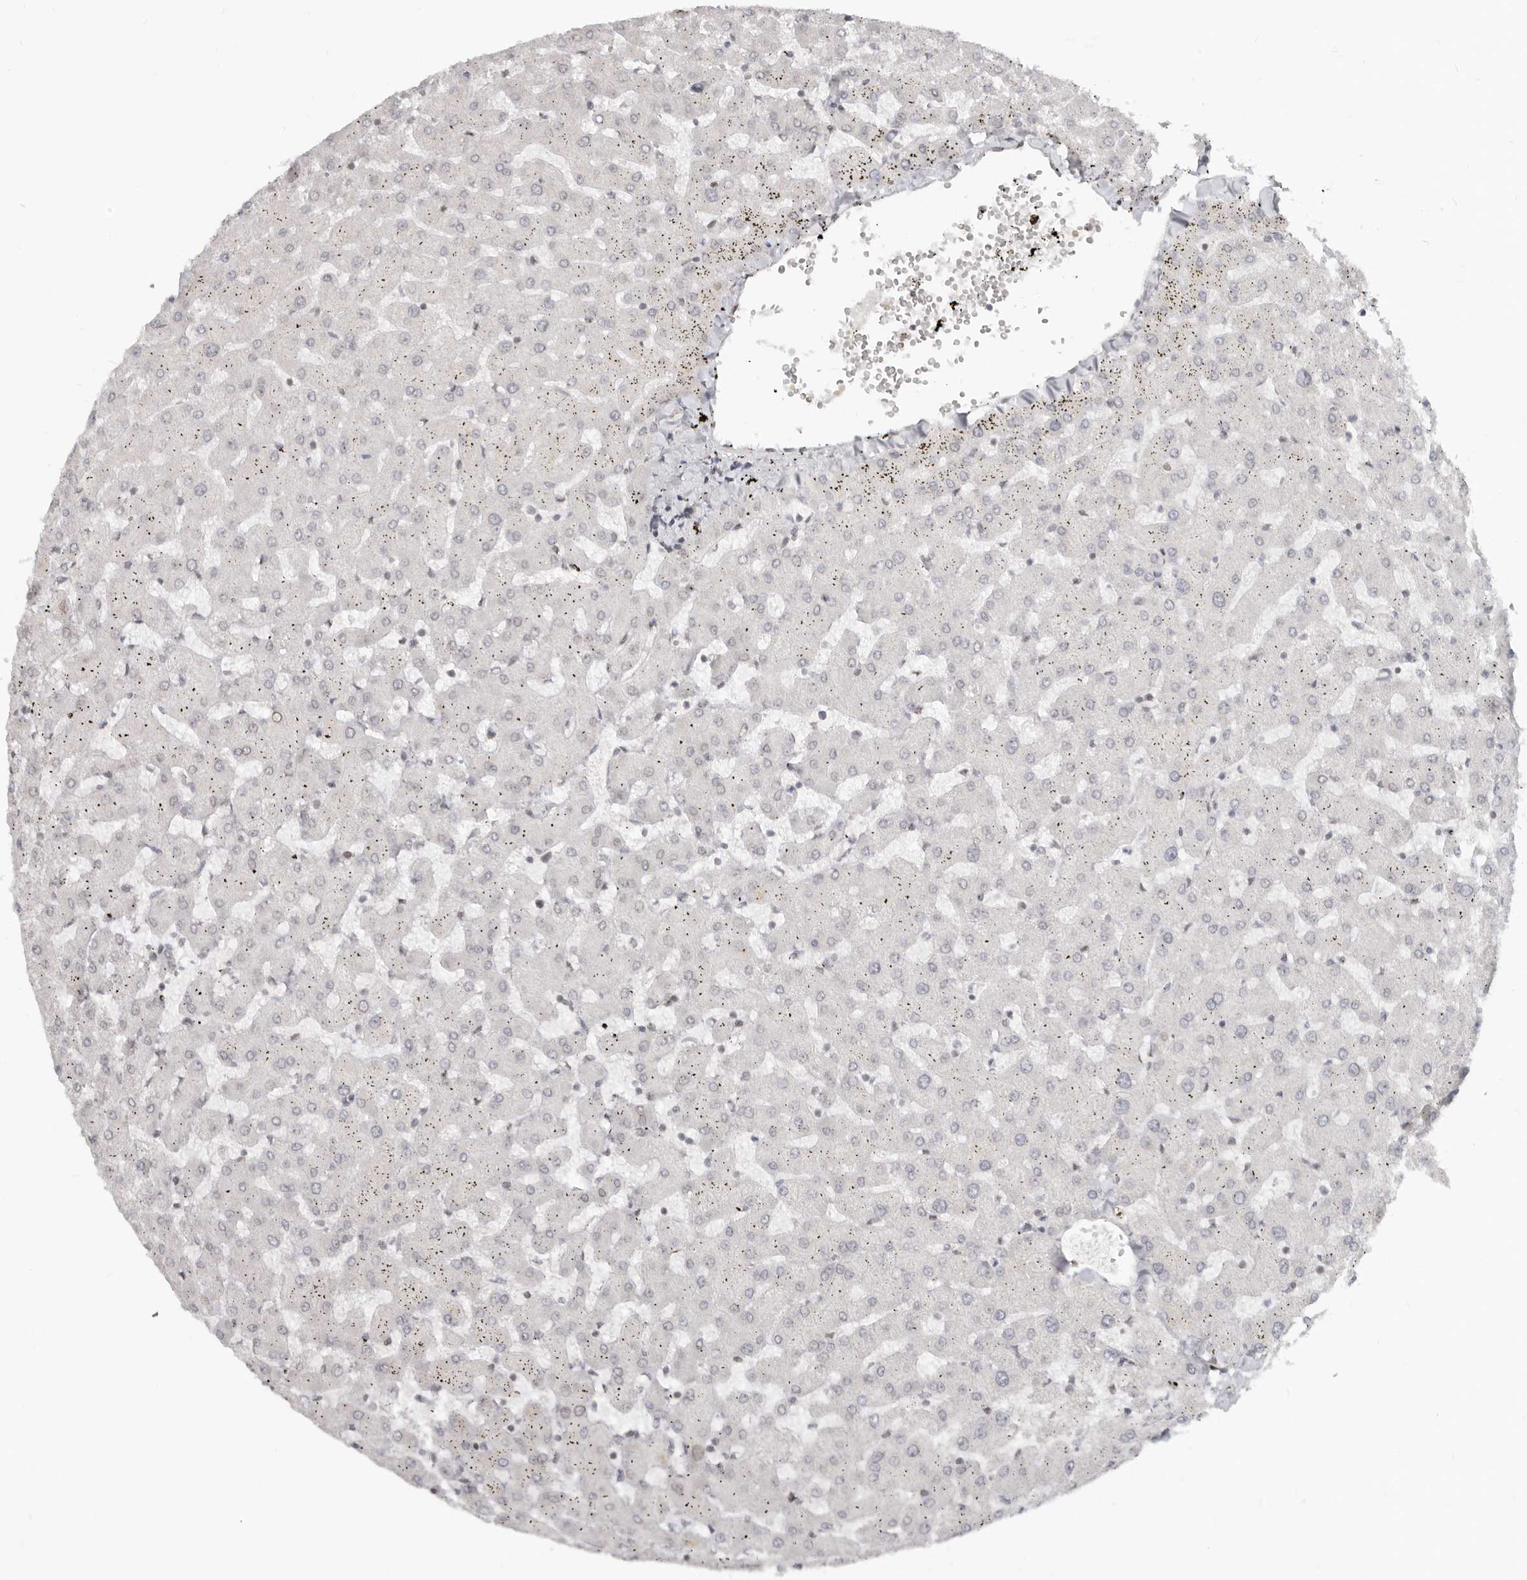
{"staining": {"intensity": "negative", "quantity": "none", "location": "none"}, "tissue": "liver", "cell_type": "Cholangiocytes", "image_type": "normal", "snomed": [{"axis": "morphology", "description": "Normal tissue, NOS"}, {"axis": "topography", "description": "Liver"}], "caption": "This is an immunohistochemistry (IHC) micrograph of unremarkable liver. There is no staining in cholangiocytes.", "gene": "NUP153", "patient": {"sex": "female", "age": 63}}